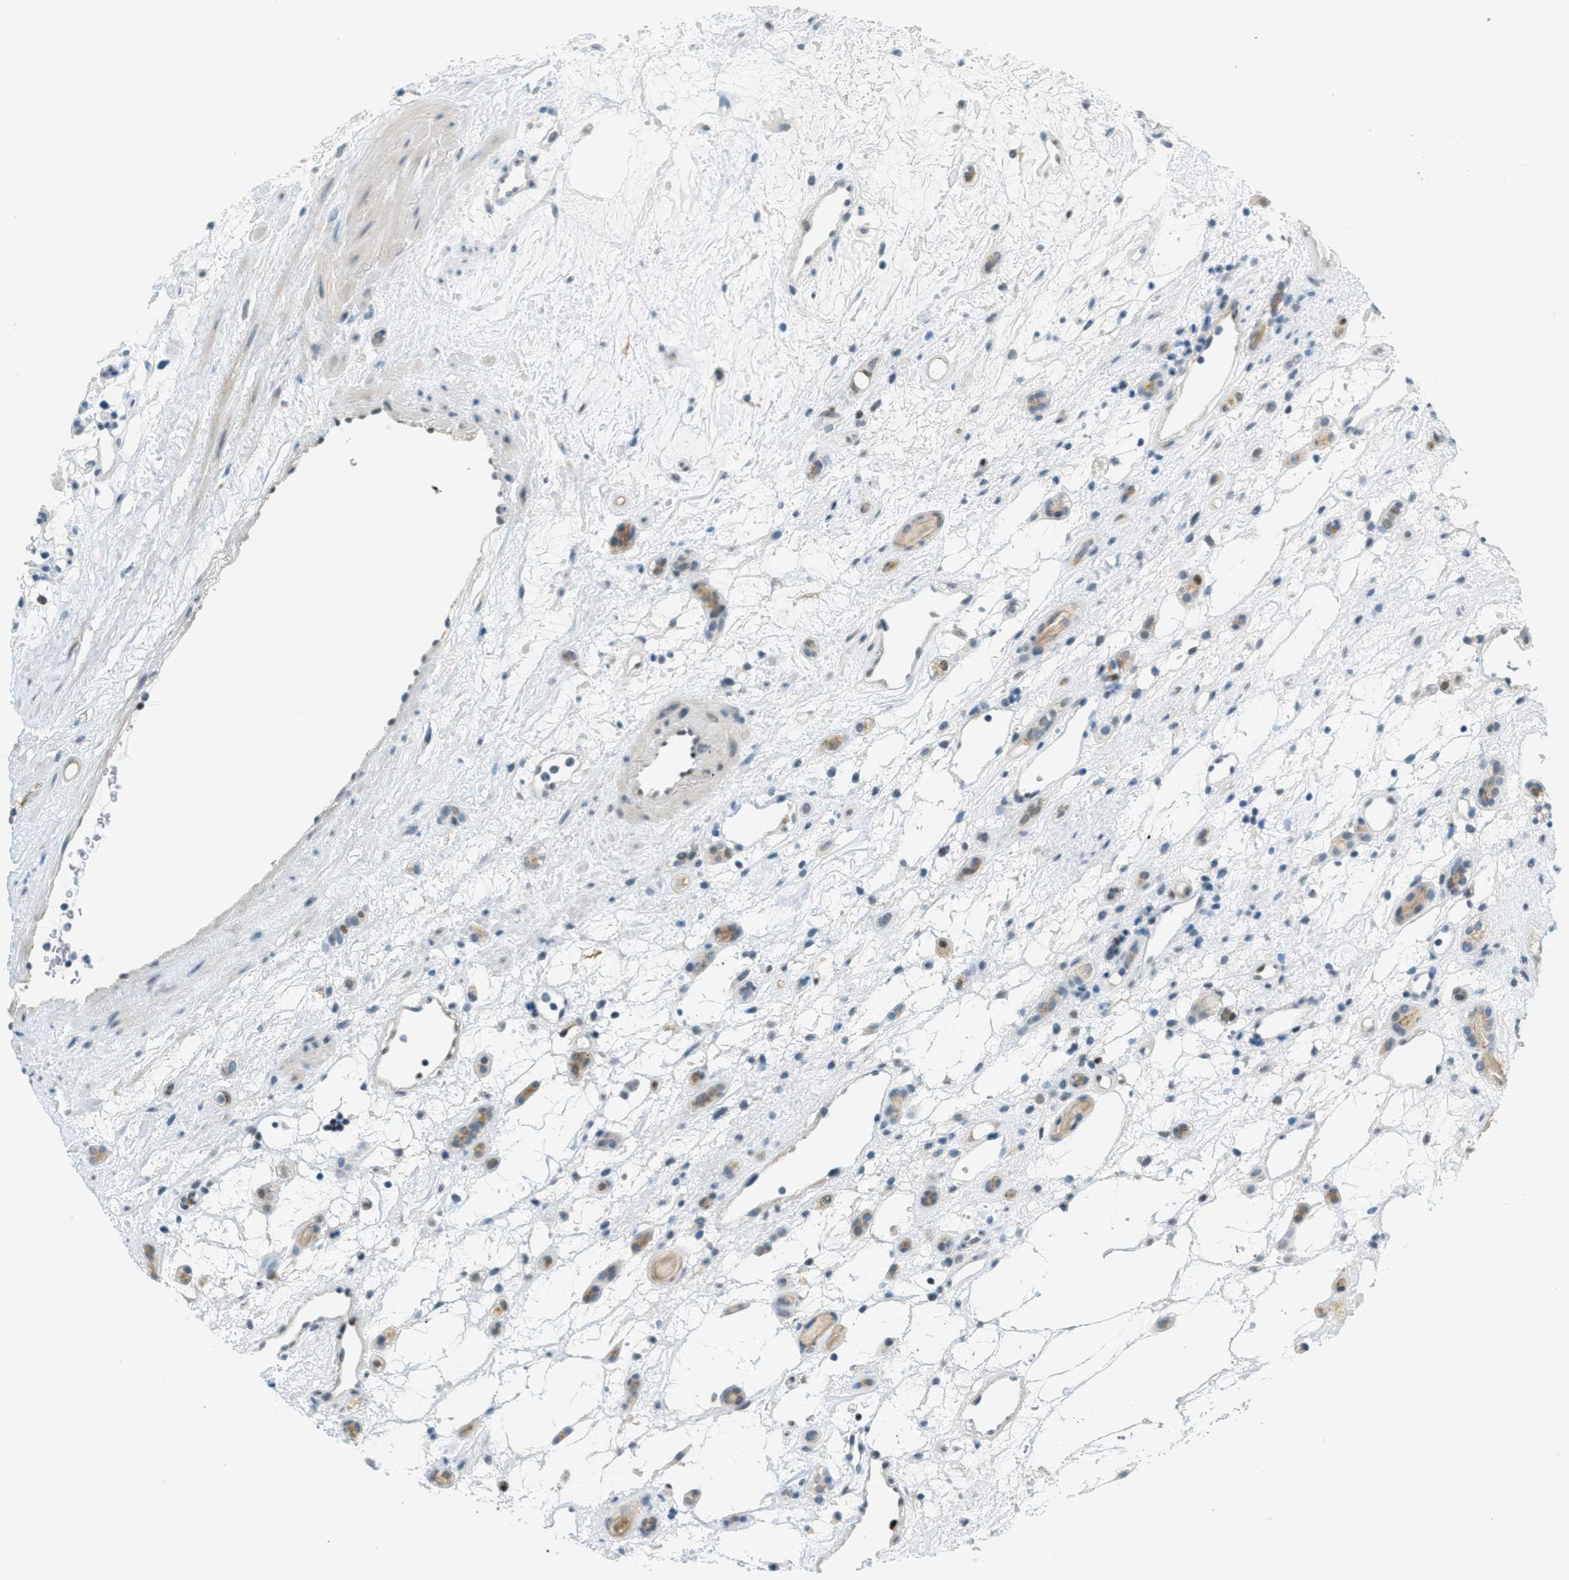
{"staining": {"intensity": "negative", "quantity": "none", "location": "none"}, "tissue": "renal cancer", "cell_type": "Tumor cells", "image_type": "cancer", "snomed": [{"axis": "morphology", "description": "Adenocarcinoma, NOS"}, {"axis": "topography", "description": "Kidney"}], "caption": "Tumor cells are negative for protein expression in human renal cancer (adenocarcinoma). The staining was performed using DAB (3,3'-diaminobenzidine) to visualize the protein expression in brown, while the nuclei were stained in blue with hematoxylin (Magnification: 20x).", "gene": "TCF3", "patient": {"sex": "female", "age": 60}}